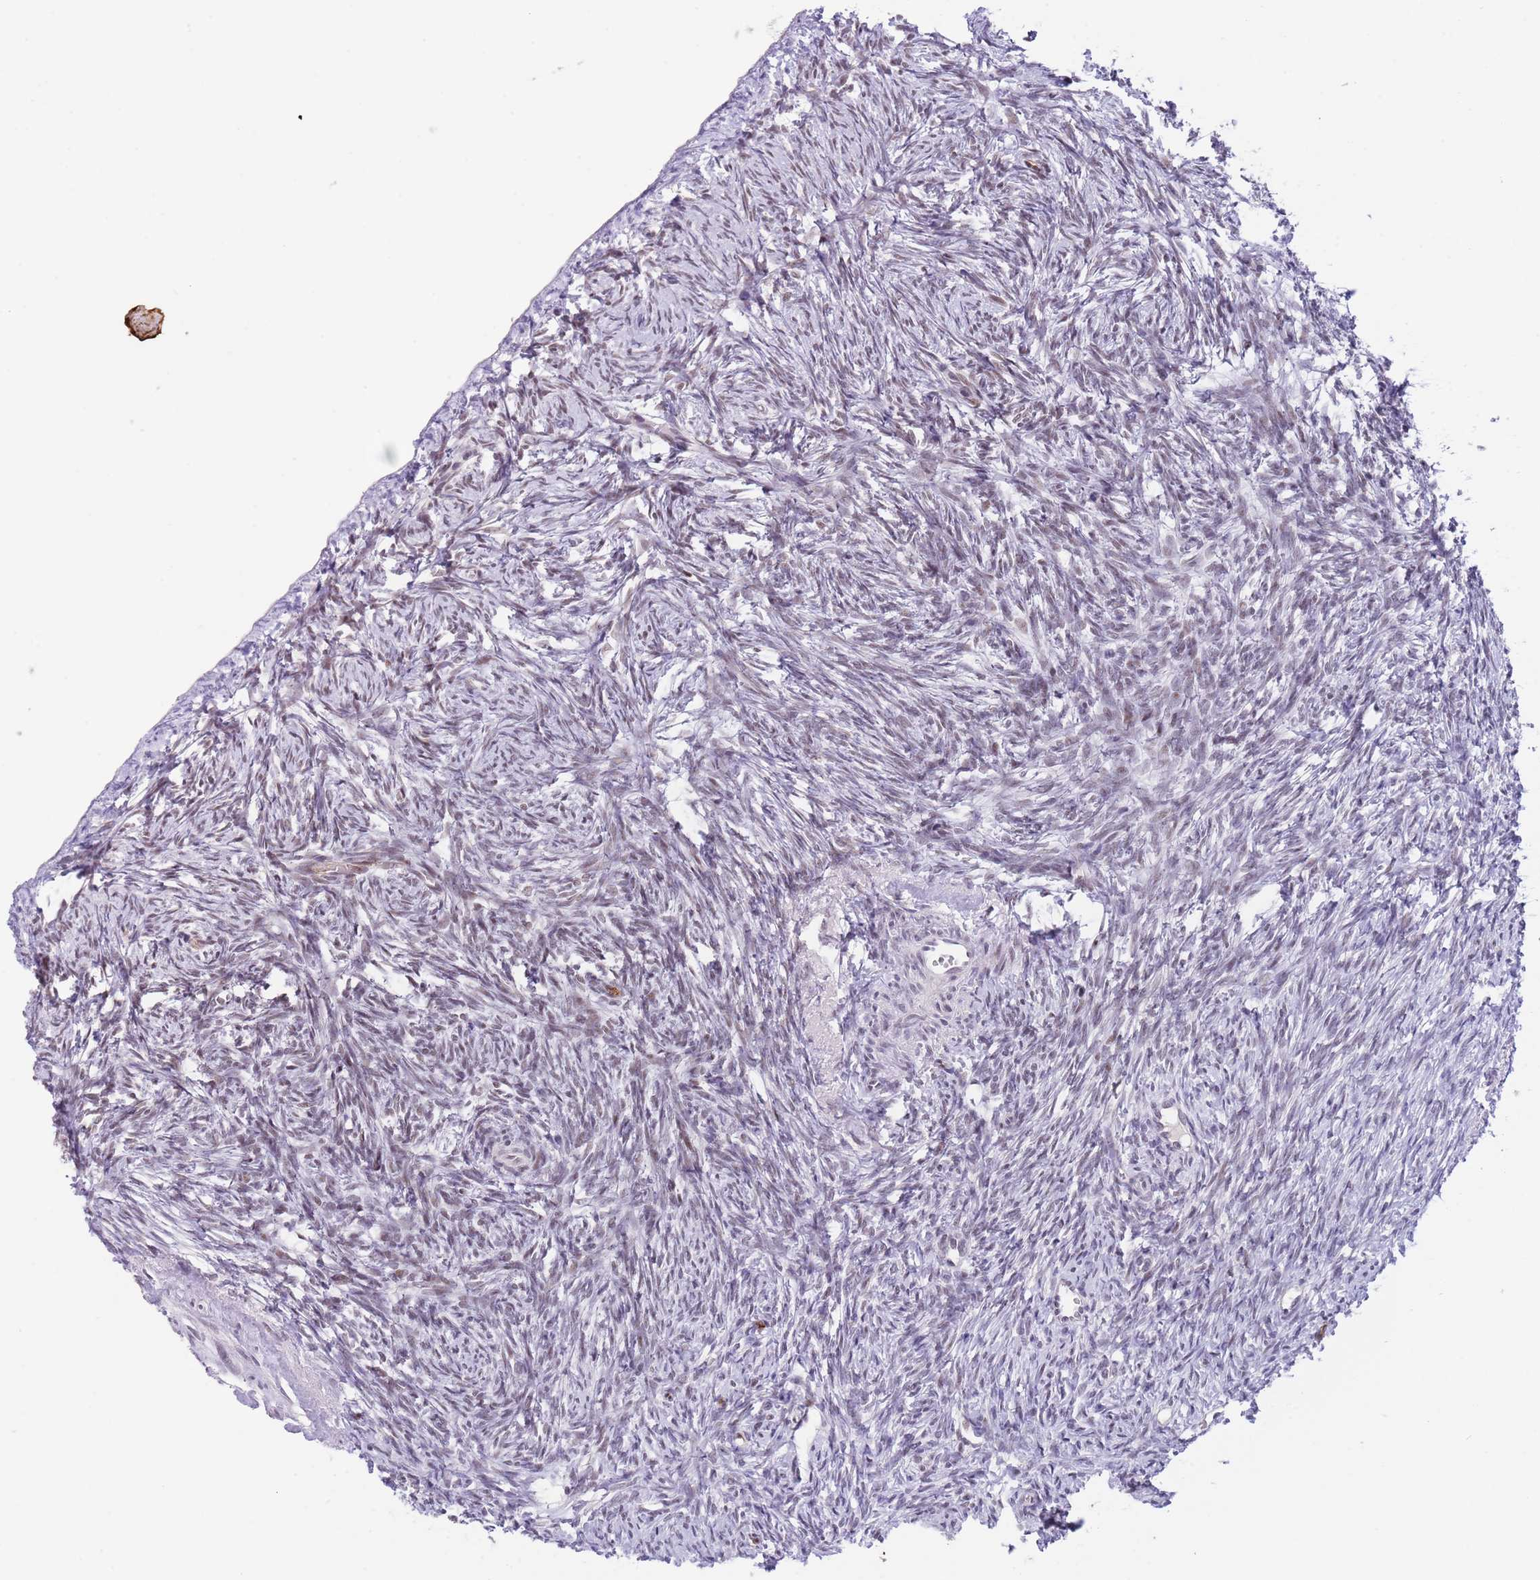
{"staining": {"intensity": "weak", "quantity": "25%-75%", "location": "nuclear"}, "tissue": "ovary", "cell_type": "Ovarian stroma cells", "image_type": "normal", "snomed": [{"axis": "morphology", "description": "Normal tissue, NOS"}, {"axis": "topography", "description": "Ovary"}], "caption": "Protein expression analysis of benign human ovary reveals weak nuclear expression in approximately 25%-75% of ovarian stroma cells. The protein is stained brown, and the nuclei are stained in blue (DAB (3,3'-diaminobenzidine) IHC with brightfield microscopy, high magnification).", "gene": "RFX1", "patient": {"sex": "female", "age": 51}}